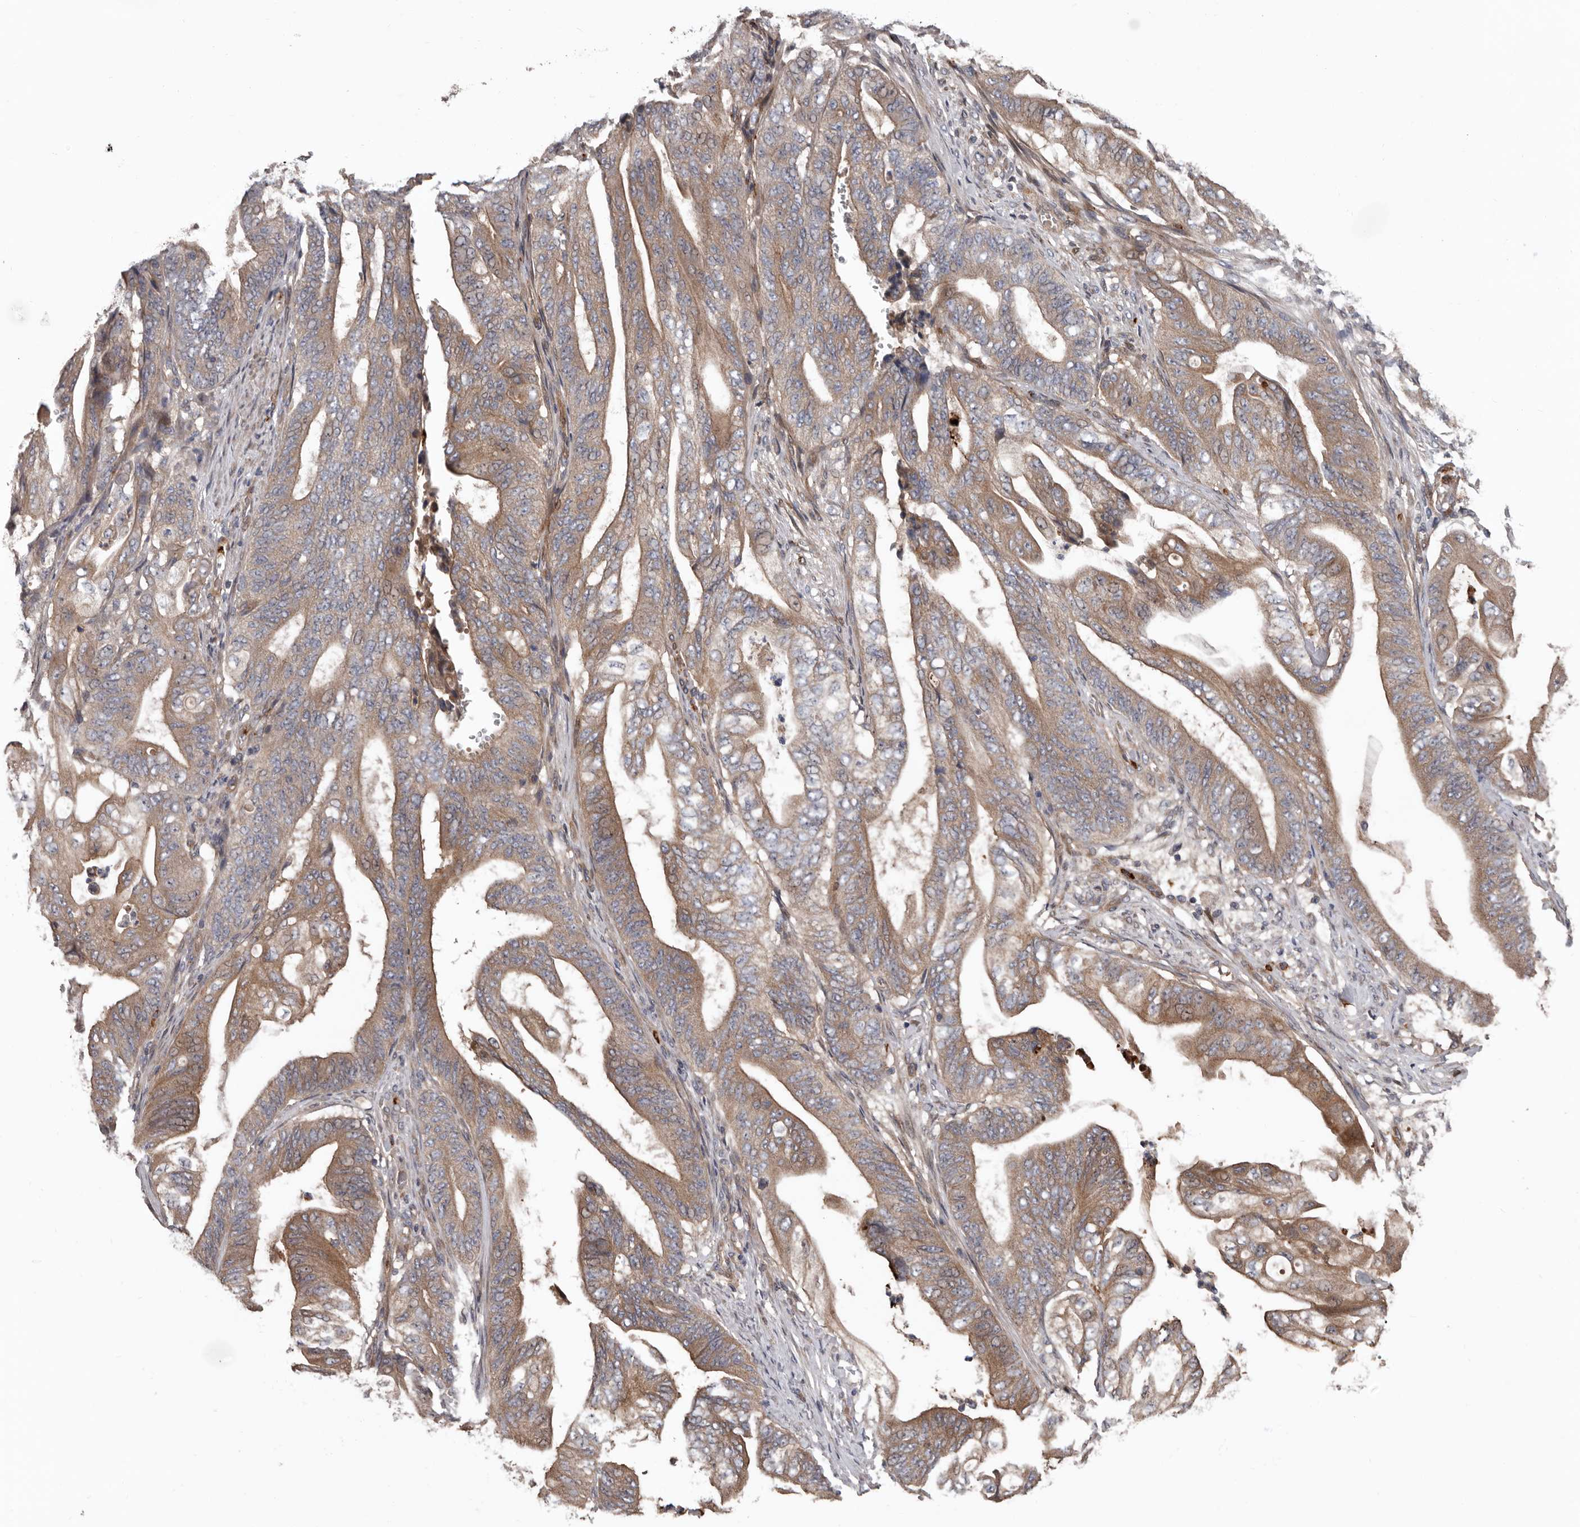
{"staining": {"intensity": "moderate", "quantity": ">75%", "location": "cytoplasmic/membranous"}, "tissue": "stomach cancer", "cell_type": "Tumor cells", "image_type": "cancer", "snomed": [{"axis": "morphology", "description": "Adenocarcinoma, NOS"}, {"axis": "topography", "description": "Stomach"}], "caption": "Adenocarcinoma (stomach) stained for a protein displays moderate cytoplasmic/membranous positivity in tumor cells. Immunohistochemistry stains the protein in brown and the nuclei are stained blue.", "gene": "ARHGEF5", "patient": {"sex": "female", "age": 73}}